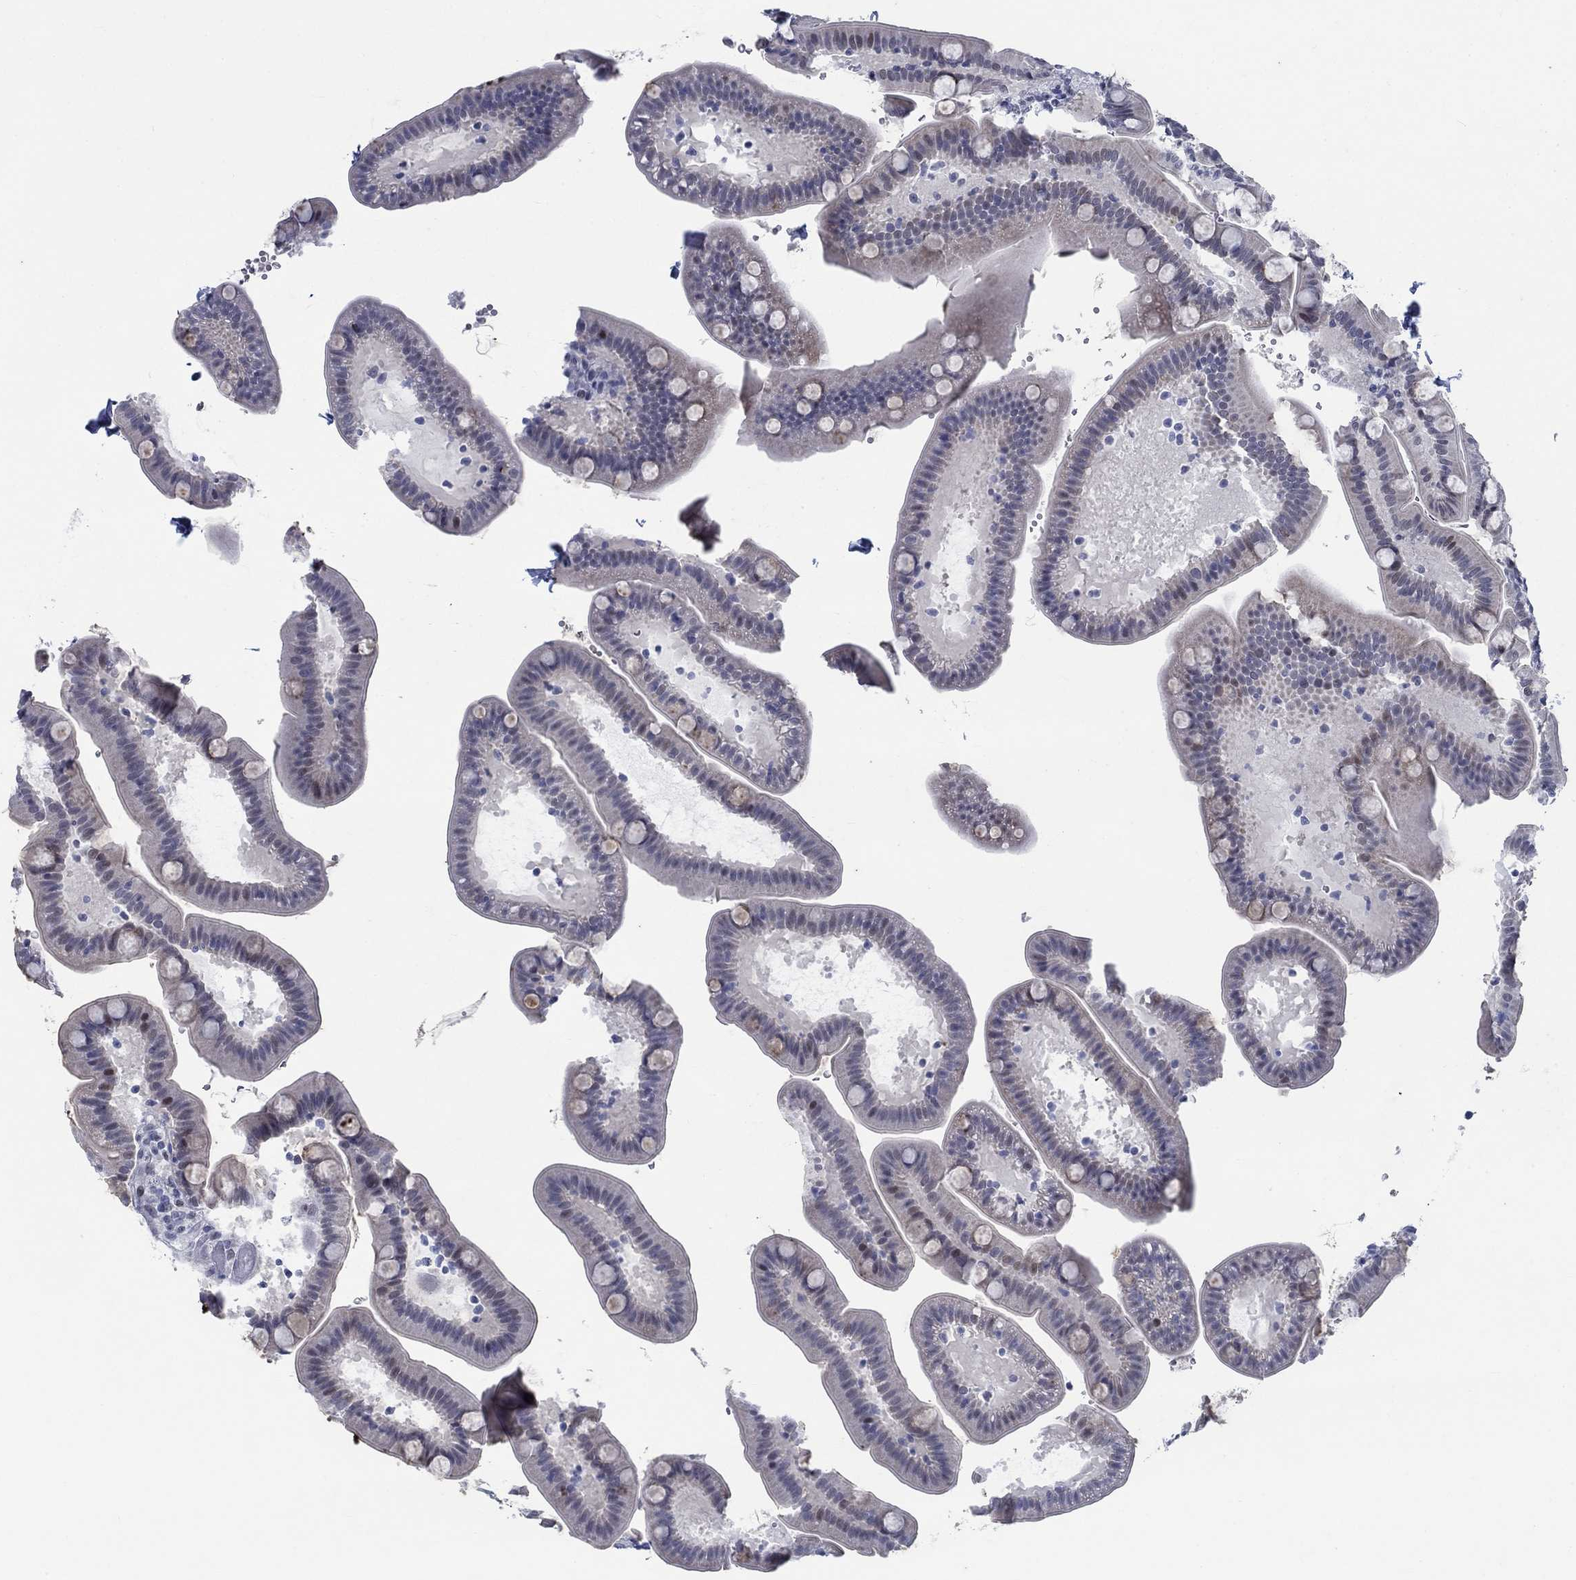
{"staining": {"intensity": "moderate", "quantity": "<25%", "location": "cytoplasmic/membranous,nuclear"}, "tissue": "small intestine", "cell_type": "Glandular cells", "image_type": "normal", "snomed": [{"axis": "morphology", "description": "Normal tissue, NOS"}, {"axis": "topography", "description": "Small intestine"}], "caption": "Moderate cytoplasmic/membranous,nuclear staining is seen in about <25% of glandular cells in normal small intestine. (brown staining indicates protein expression, while blue staining denotes nuclei).", "gene": "NEU3", "patient": {"sex": "male", "age": 66}}